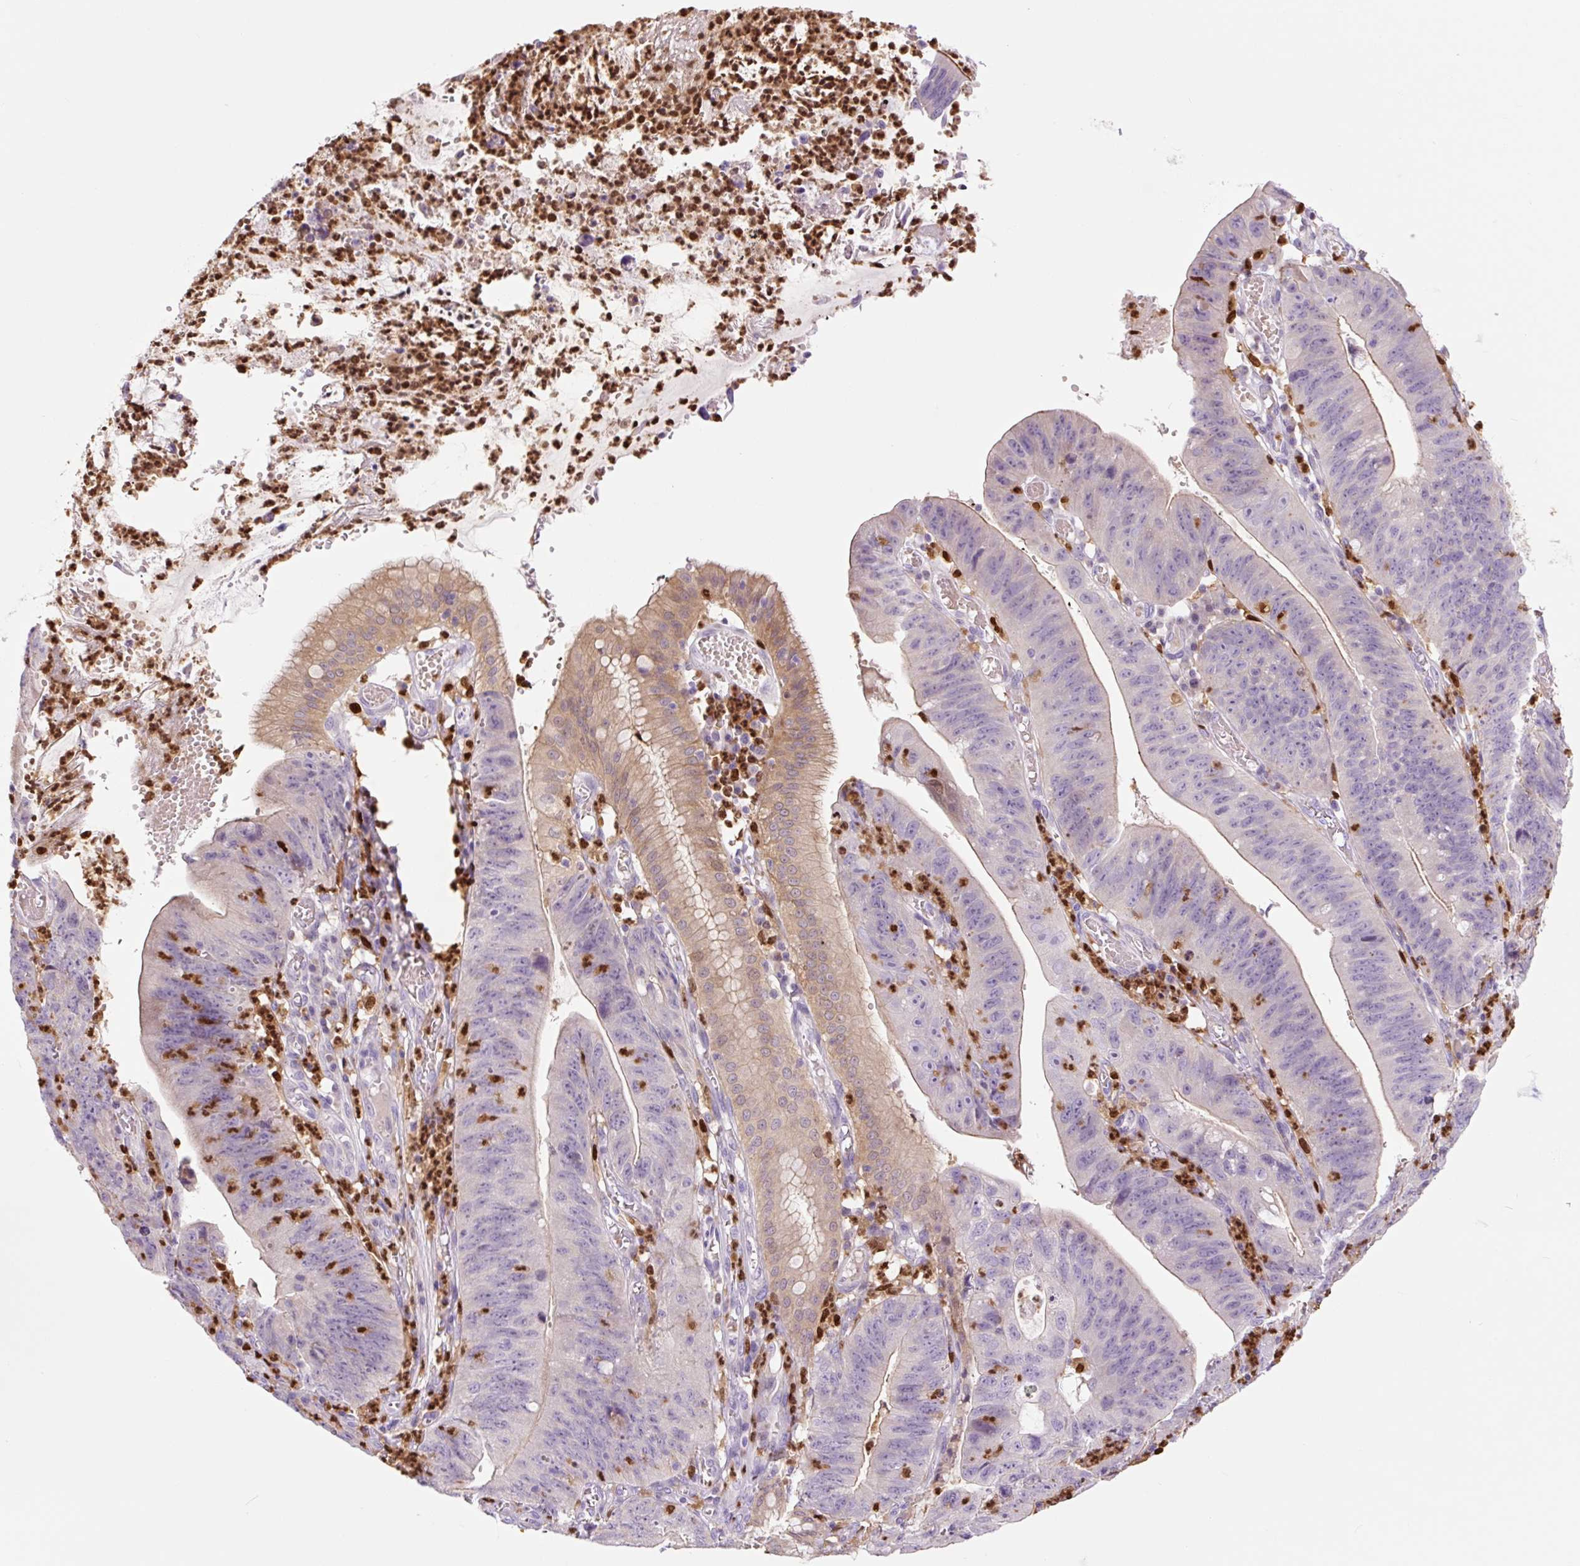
{"staining": {"intensity": "weak", "quantity": "<25%", "location": "cytoplasmic/membranous"}, "tissue": "stomach cancer", "cell_type": "Tumor cells", "image_type": "cancer", "snomed": [{"axis": "morphology", "description": "Adenocarcinoma, NOS"}, {"axis": "topography", "description": "Stomach"}], "caption": "Tumor cells are negative for brown protein staining in stomach cancer (adenocarcinoma).", "gene": "SPI1", "patient": {"sex": "male", "age": 59}}